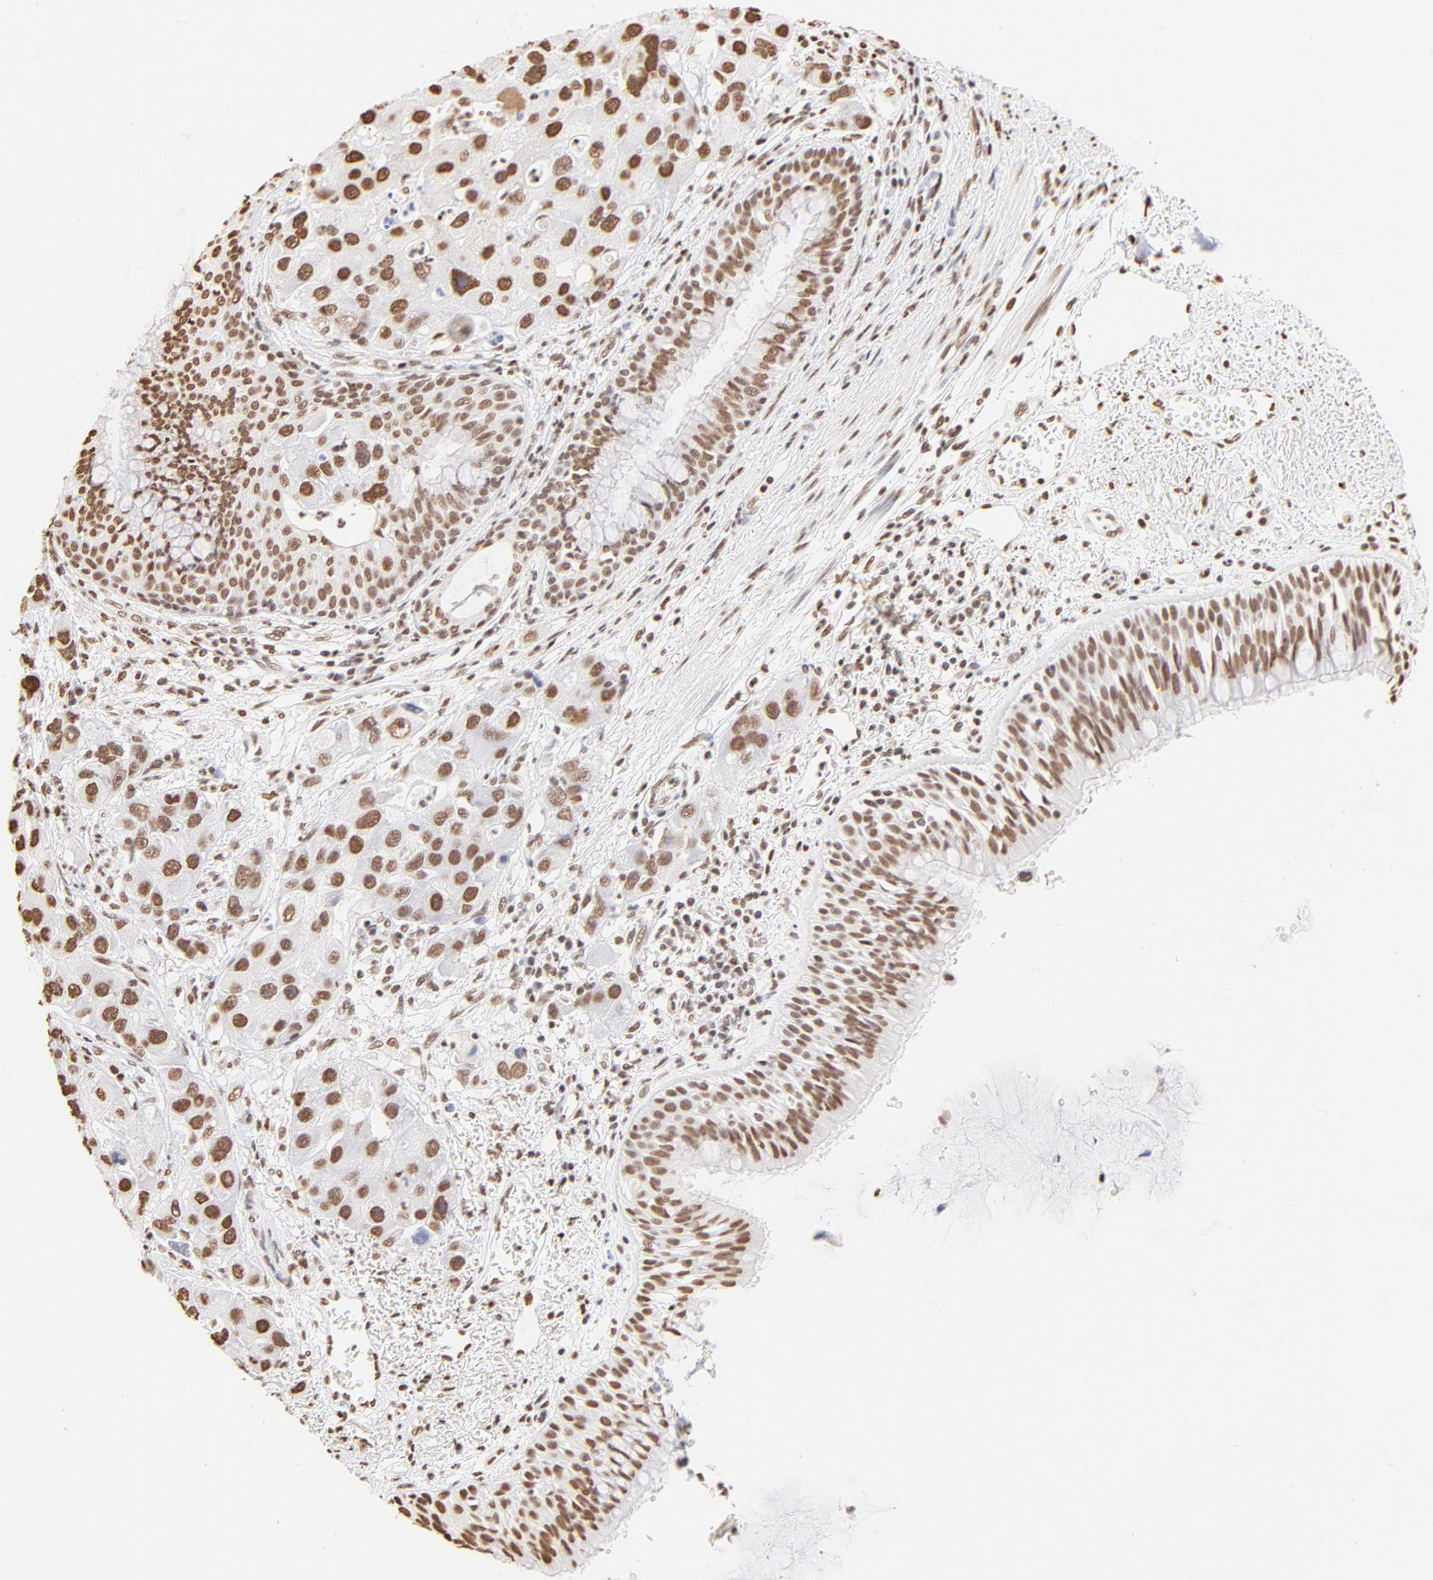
{"staining": {"intensity": "strong", "quantity": ">75%", "location": "nuclear"}, "tissue": "bronchus", "cell_type": "Respiratory epithelial cells", "image_type": "normal", "snomed": [{"axis": "morphology", "description": "Normal tissue, NOS"}, {"axis": "morphology", "description": "Adenocarcinoma, NOS"}, {"axis": "morphology", "description": "Adenocarcinoma, metastatic, NOS"}, {"axis": "topography", "description": "Lymph node"}, {"axis": "topography", "description": "Bronchus"}, {"axis": "topography", "description": "Lung"}], "caption": "Immunohistochemistry (IHC) photomicrograph of unremarkable bronchus: human bronchus stained using IHC reveals high levels of strong protein expression localized specifically in the nuclear of respiratory epithelial cells, appearing as a nuclear brown color.", "gene": "ZNF540", "patient": {"sex": "female", "age": 54}}